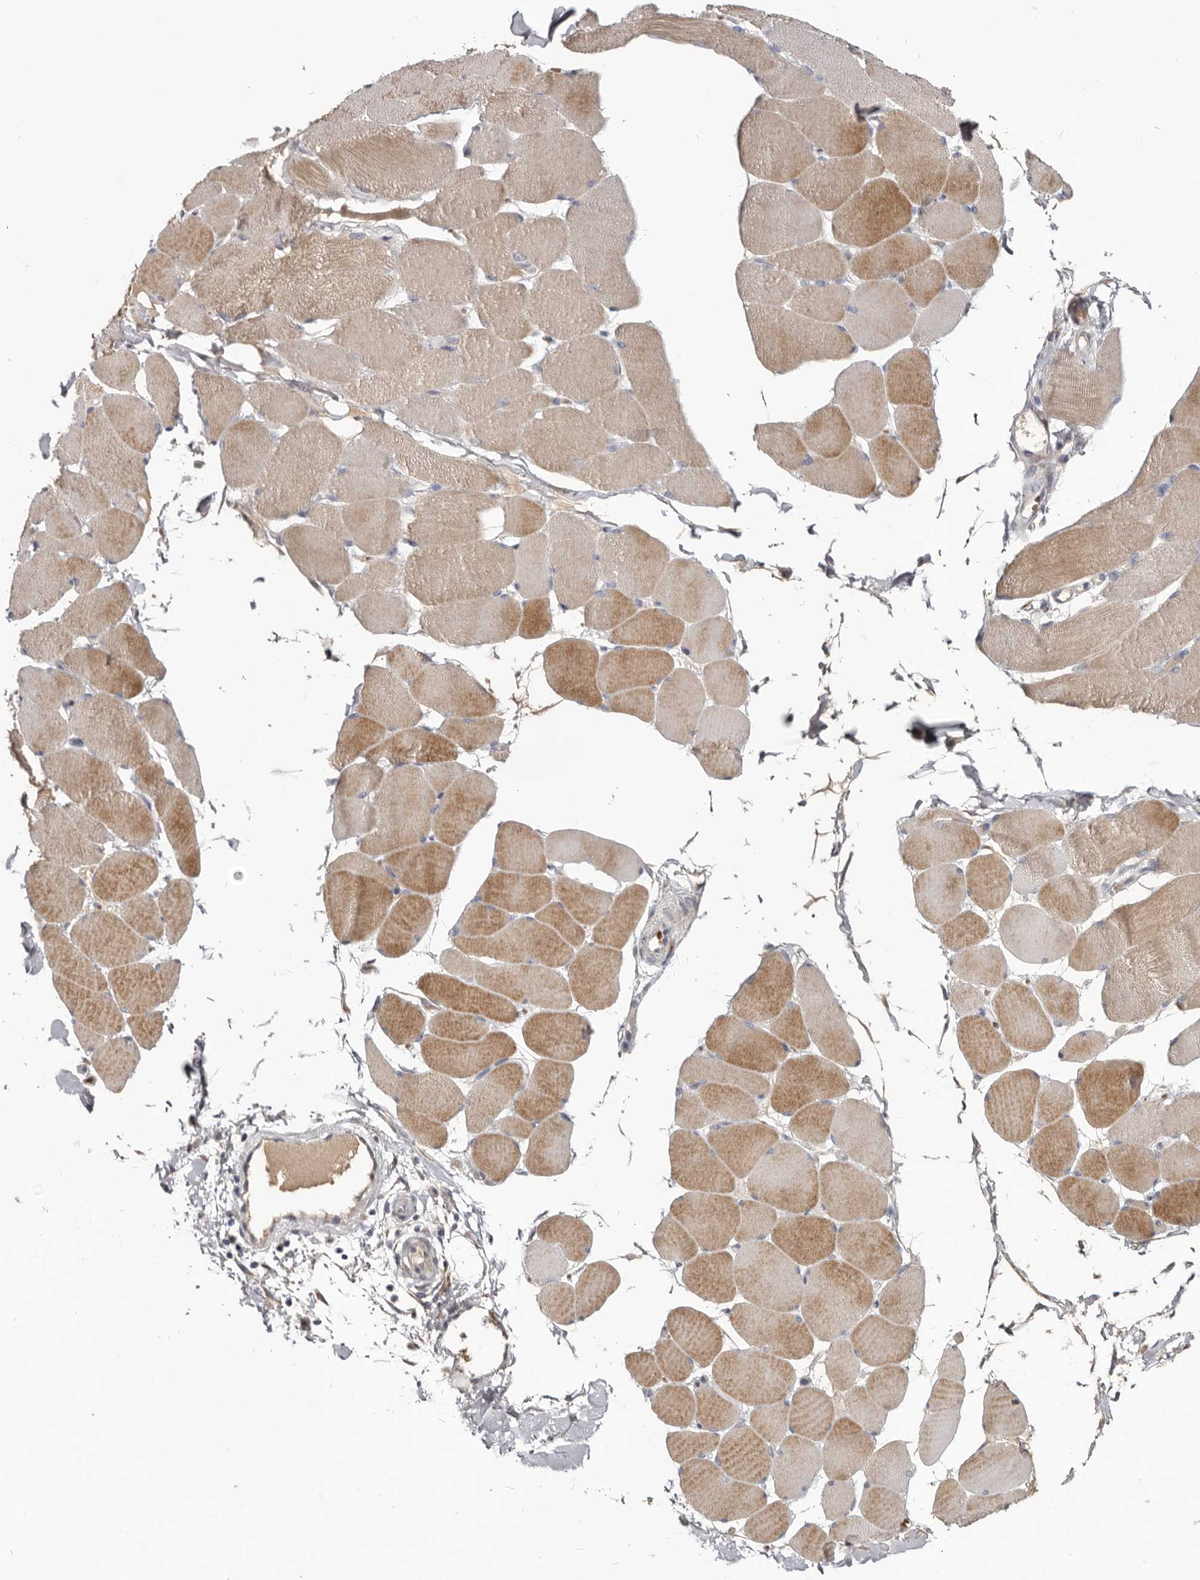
{"staining": {"intensity": "weak", "quantity": "25%-75%", "location": "cytoplasmic/membranous"}, "tissue": "skeletal muscle", "cell_type": "Myocytes", "image_type": "normal", "snomed": [{"axis": "morphology", "description": "Normal tissue, NOS"}, {"axis": "topography", "description": "Skin"}, {"axis": "topography", "description": "Skeletal muscle"}], "caption": "The photomicrograph demonstrates immunohistochemical staining of unremarkable skeletal muscle. There is weak cytoplasmic/membranous expression is seen in about 25%-75% of myocytes.", "gene": "NENF", "patient": {"sex": "male", "age": 83}}